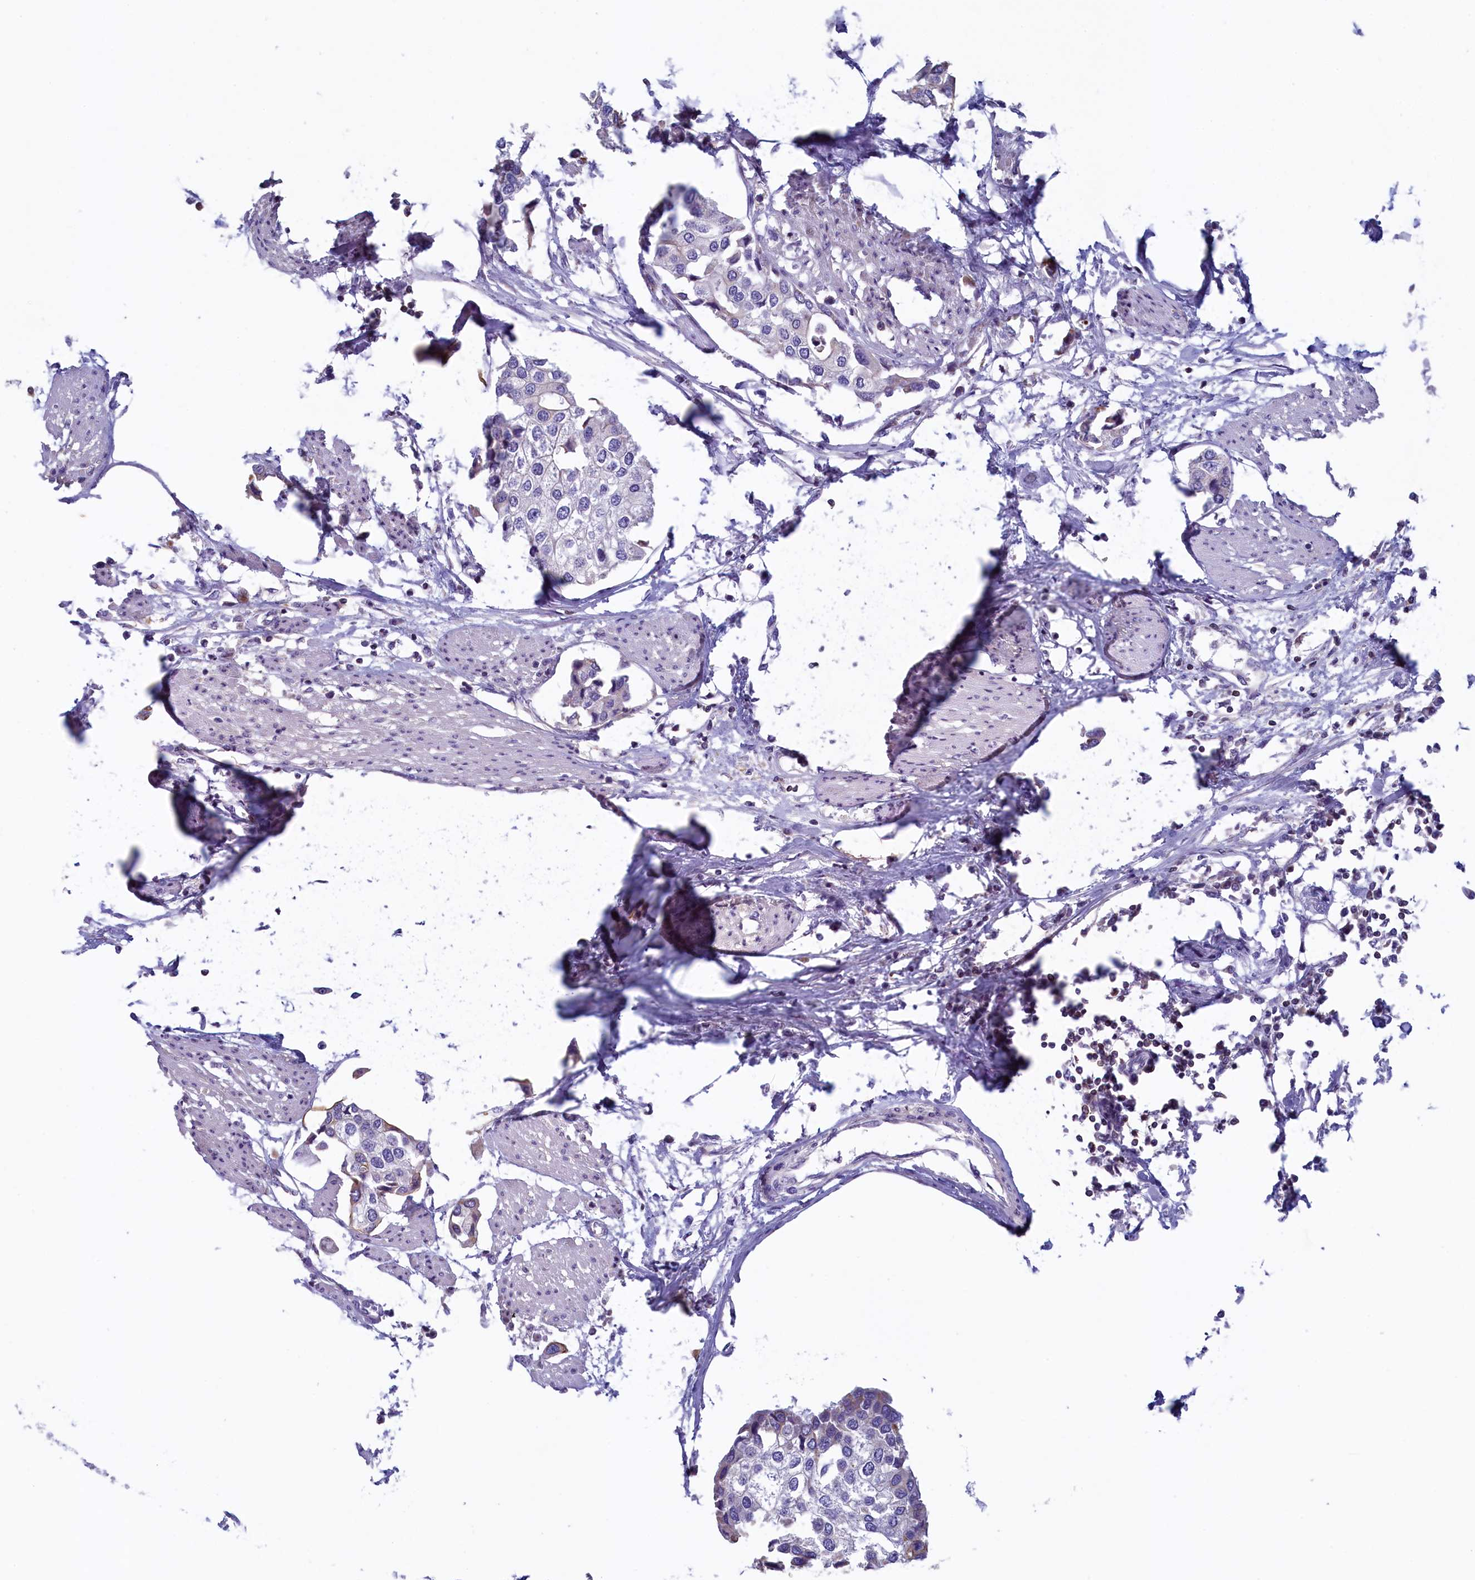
{"staining": {"intensity": "negative", "quantity": "none", "location": "none"}, "tissue": "urothelial cancer", "cell_type": "Tumor cells", "image_type": "cancer", "snomed": [{"axis": "morphology", "description": "Urothelial carcinoma, High grade"}, {"axis": "topography", "description": "Urinary bladder"}], "caption": "High magnification brightfield microscopy of urothelial carcinoma (high-grade) stained with DAB (brown) and counterstained with hematoxylin (blue): tumor cells show no significant positivity. (DAB IHC visualized using brightfield microscopy, high magnification).", "gene": "TRAF3IP3", "patient": {"sex": "male", "age": 64}}